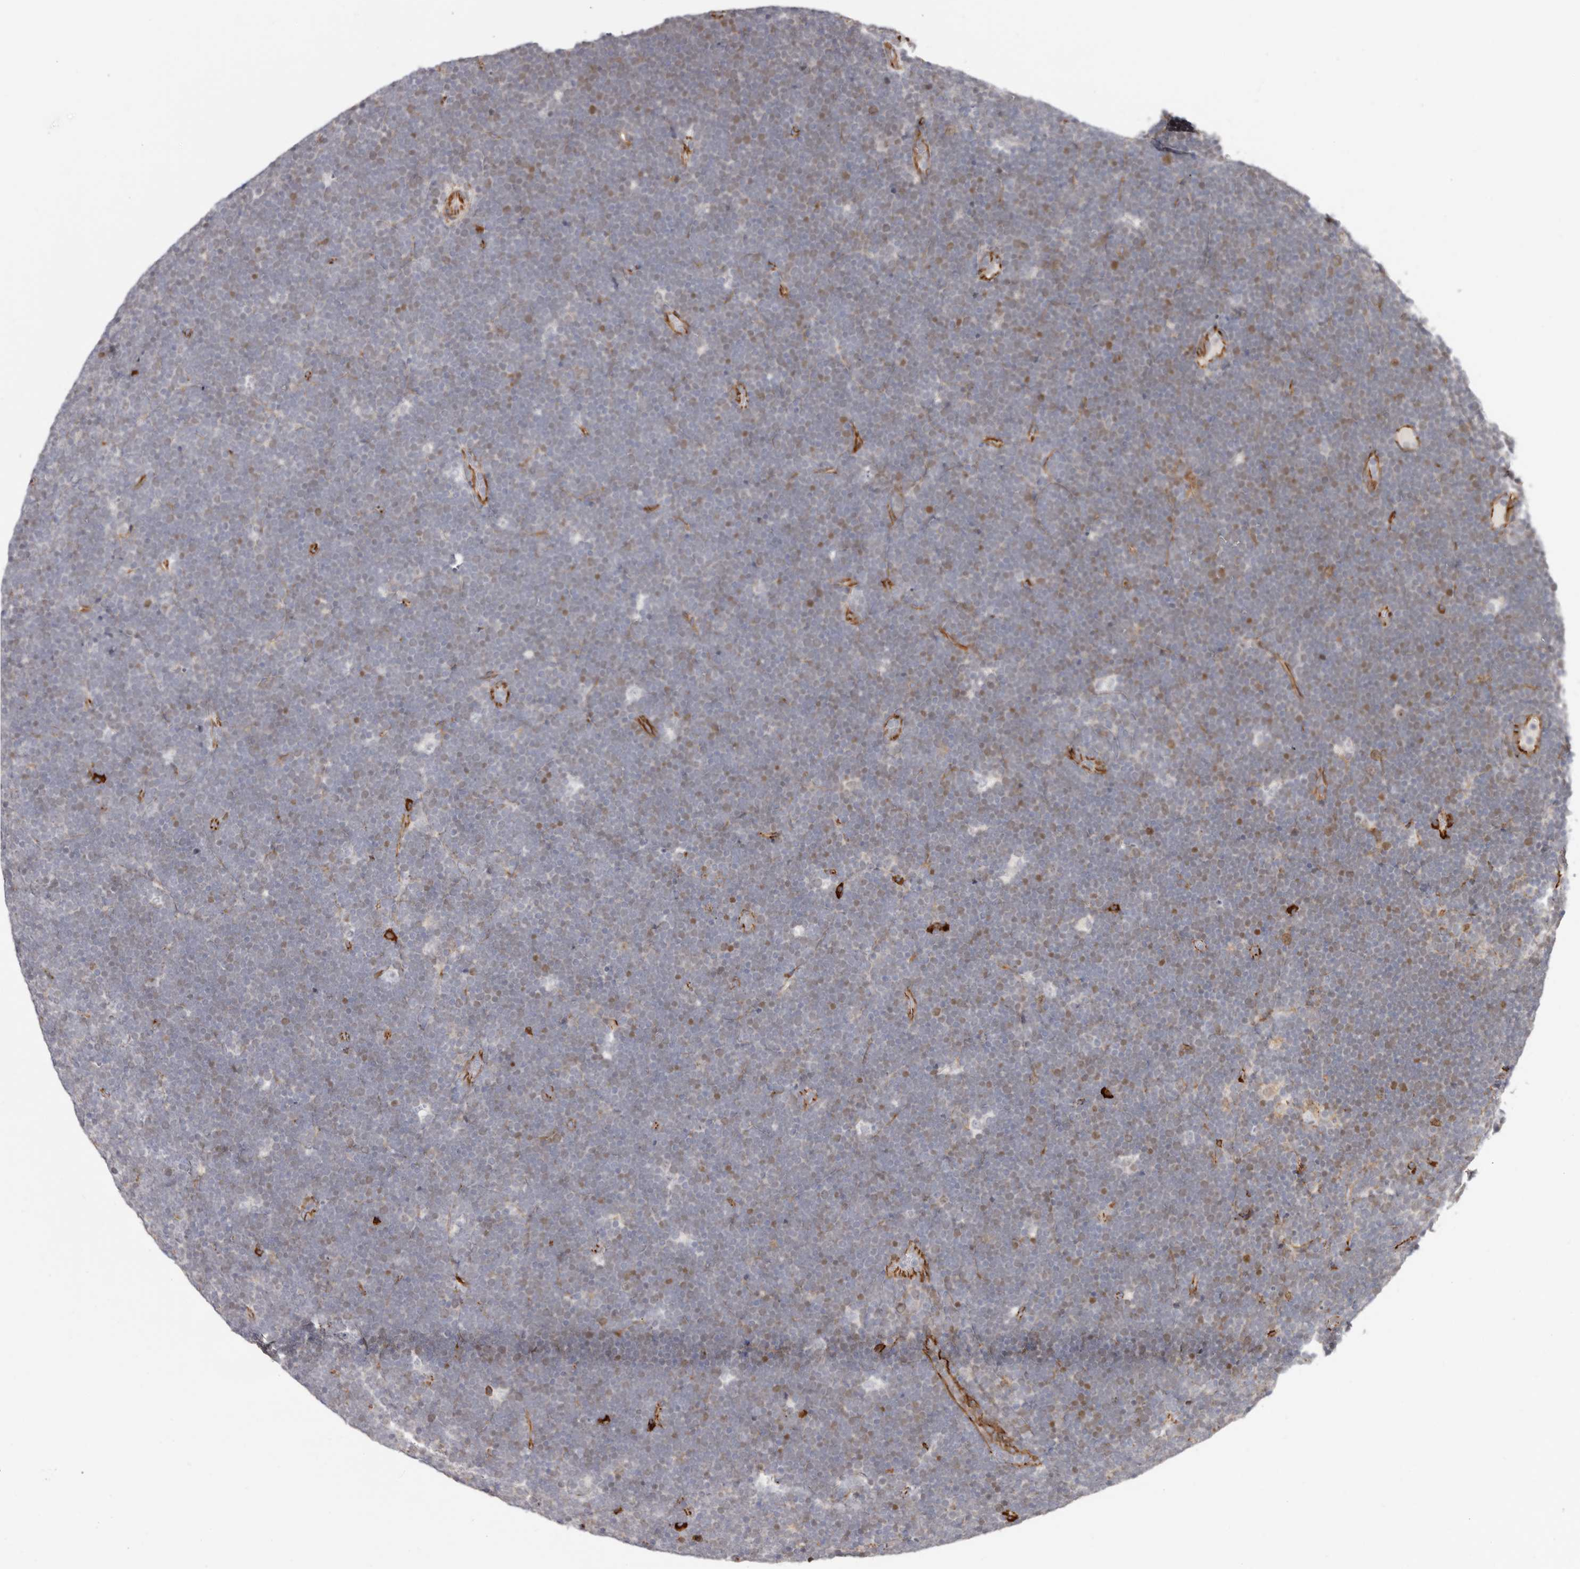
{"staining": {"intensity": "negative", "quantity": "none", "location": "none"}, "tissue": "lymphoma", "cell_type": "Tumor cells", "image_type": "cancer", "snomed": [{"axis": "morphology", "description": "Malignant lymphoma, non-Hodgkin's type, High grade"}, {"axis": "topography", "description": "Lymph node"}], "caption": "An IHC histopathology image of malignant lymphoma, non-Hodgkin's type (high-grade) is shown. There is no staining in tumor cells of malignant lymphoma, non-Hodgkin's type (high-grade).", "gene": "CTNNB1", "patient": {"sex": "male", "age": 13}}